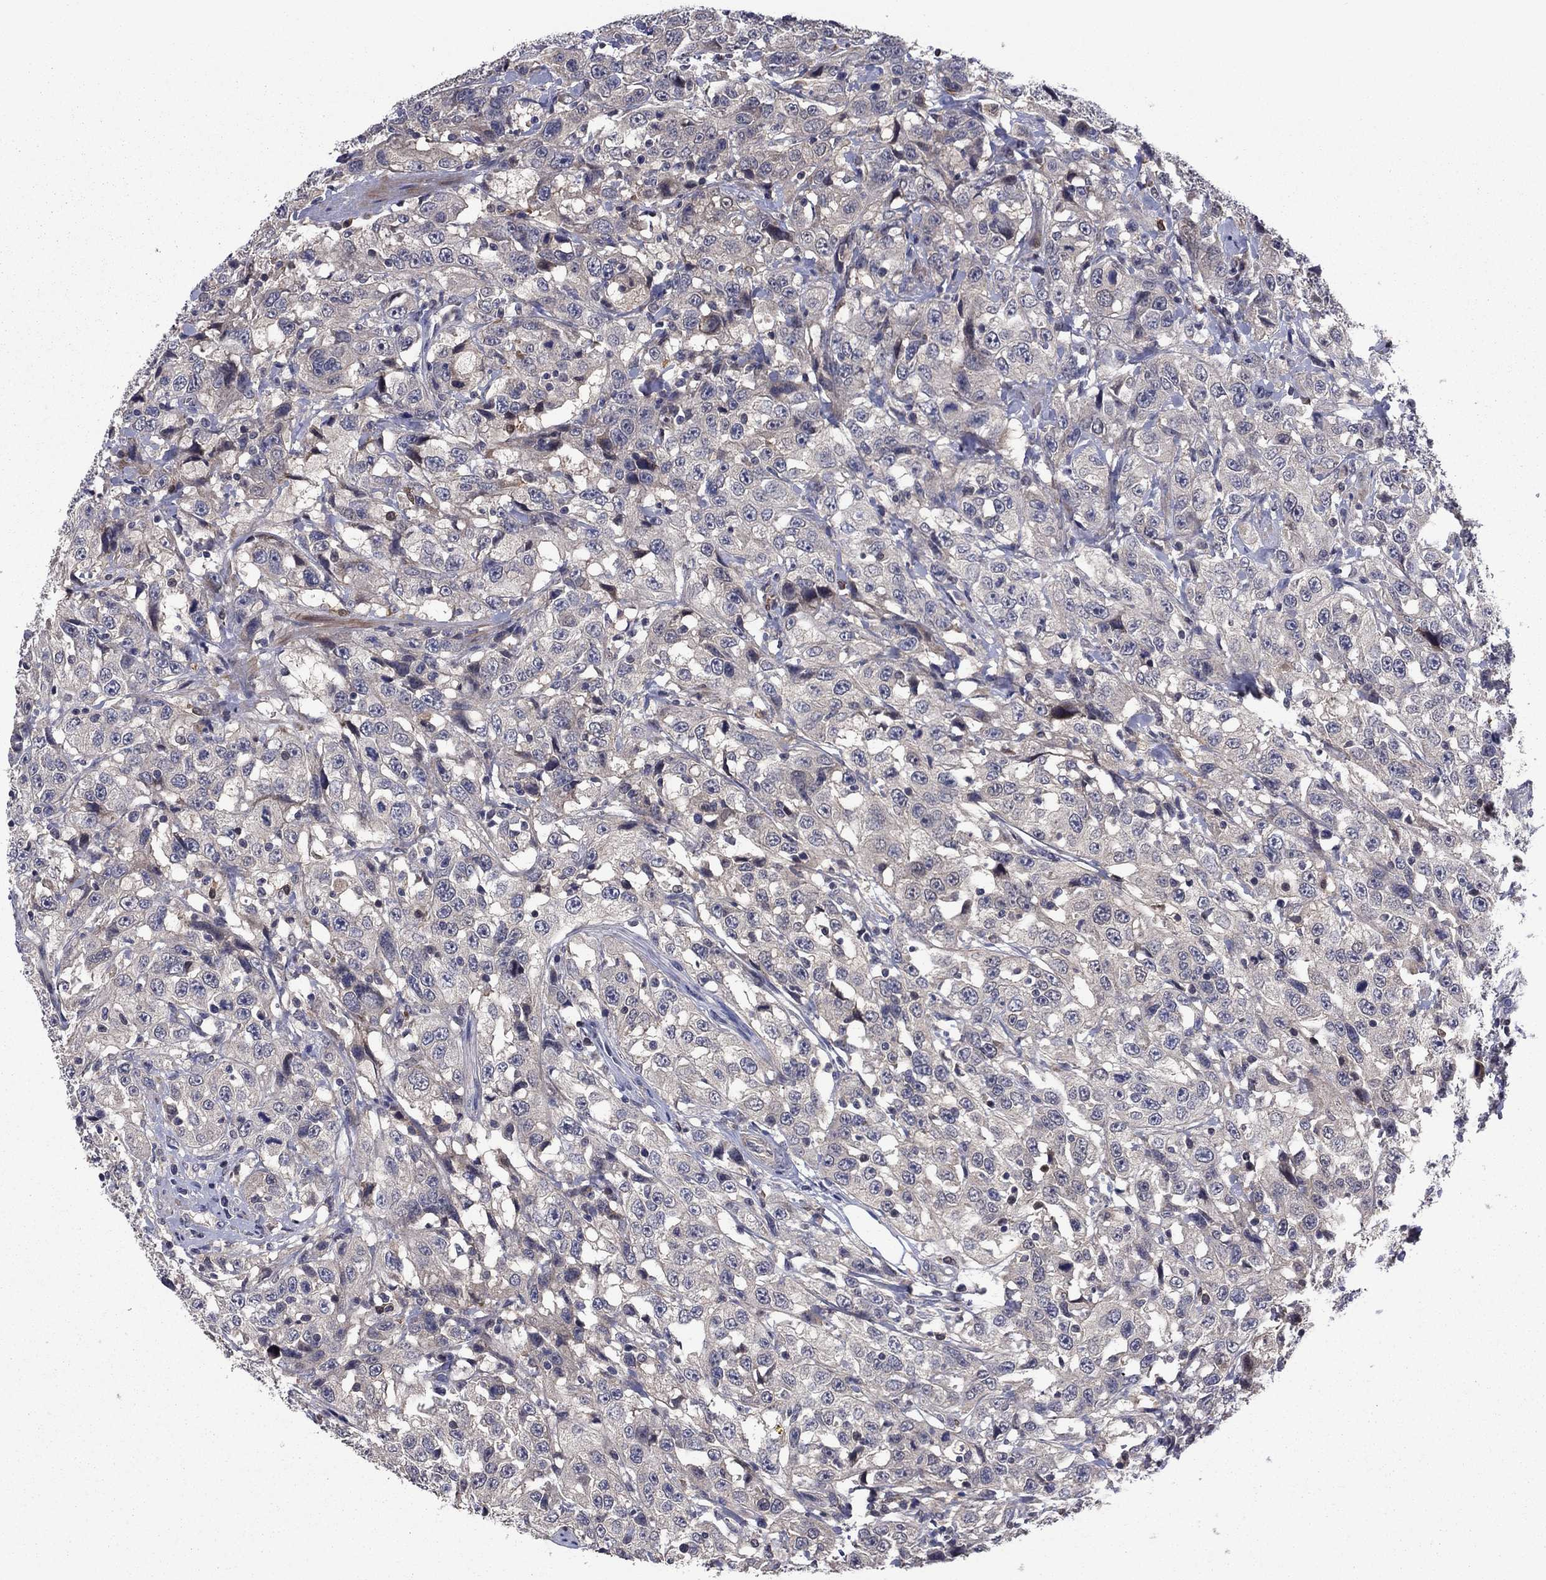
{"staining": {"intensity": "weak", "quantity": "25%-75%", "location": "cytoplasmic/membranous"}, "tissue": "urothelial cancer", "cell_type": "Tumor cells", "image_type": "cancer", "snomed": [{"axis": "morphology", "description": "Urothelial carcinoma, NOS"}, {"axis": "morphology", "description": "Urothelial carcinoma, High grade"}, {"axis": "topography", "description": "Urinary bladder"}], "caption": "Immunohistochemical staining of human transitional cell carcinoma shows low levels of weak cytoplasmic/membranous protein positivity in about 25%-75% of tumor cells.", "gene": "MSRB1", "patient": {"sex": "female", "age": 73}}